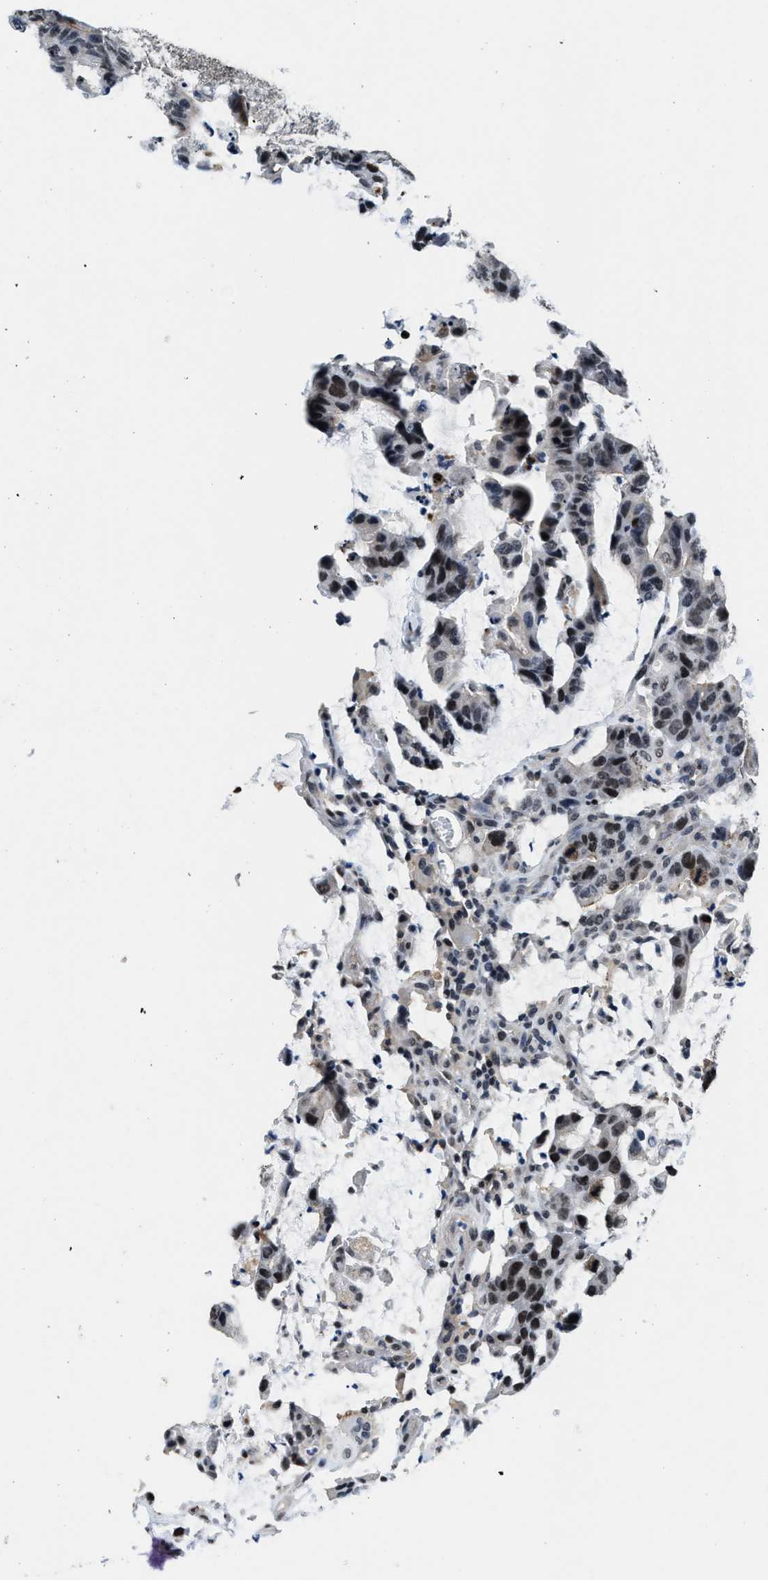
{"staining": {"intensity": "moderate", "quantity": "25%-75%", "location": "nuclear"}, "tissue": "colorectal cancer", "cell_type": "Tumor cells", "image_type": "cancer", "snomed": [{"axis": "morphology", "description": "Adenocarcinoma, NOS"}, {"axis": "topography", "description": "Colon"}], "caption": "A histopathology image of human adenocarcinoma (colorectal) stained for a protein exhibits moderate nuclear brown staining in tumor cells.", "gene": "SUPT16H", "patient": {"sex": "male", "age": 76}}